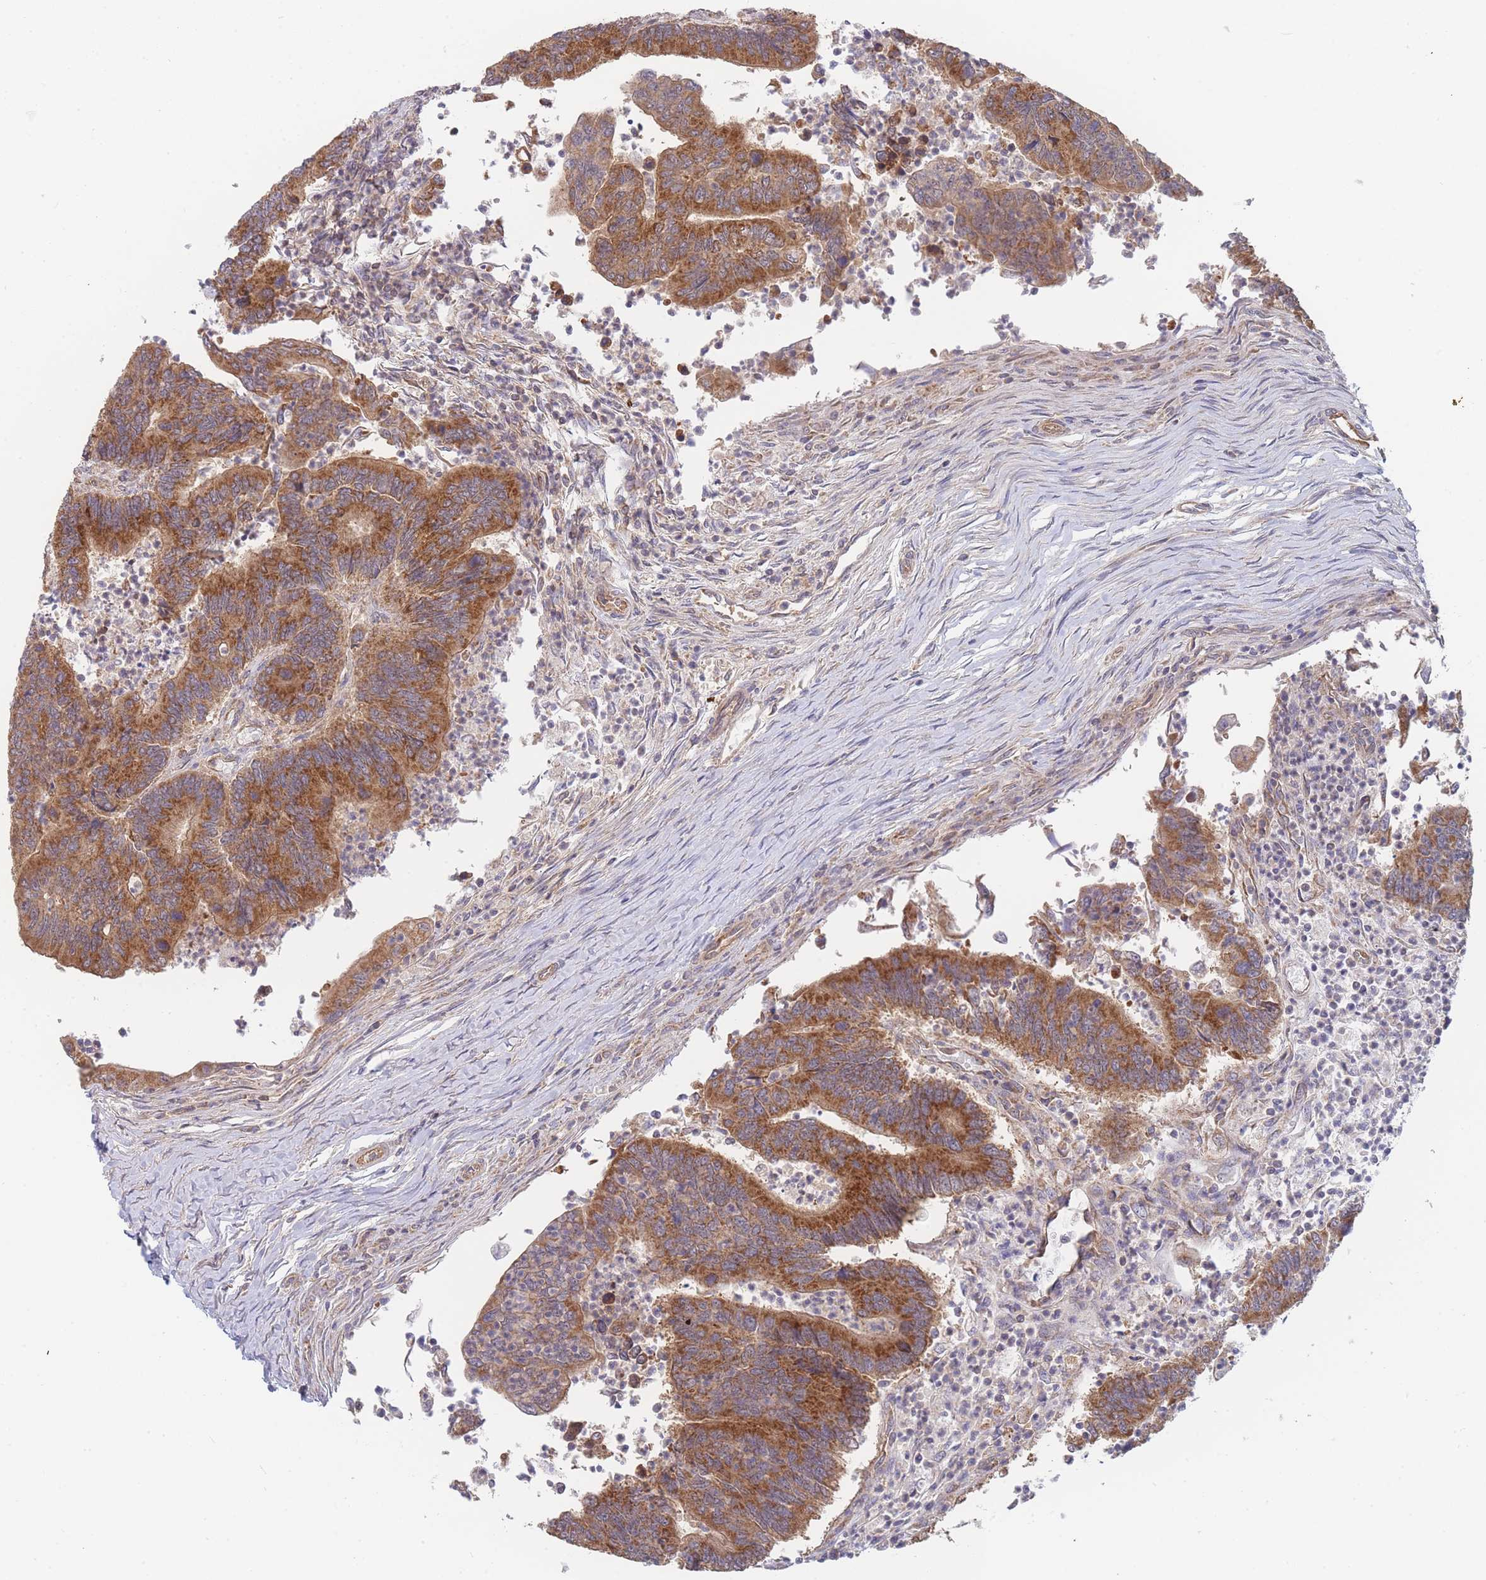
{"staining": {"intensity": "strong", "quantity": ">75%", "location": "cytoplasmic/membranous"}, "tissue": "colorectal cancer", "cell_type": "Tumor cells", "image_type": "cancer", "snomed": [{"axis": "morphology", "description": "Adenocarcinoma, NOS"}, {"axis": "topography", "description": "Colon"}], "caption": "Protein staining demonstrates strong cytoplasmic/membranous staining in approximately >75% of tumor cells in colorectal cancer. (DAB IHC, brown staining for protein, blue staining for nuclei).", "gene": "MRPS18B", "patient": {"sex": "female", "age": 67}}